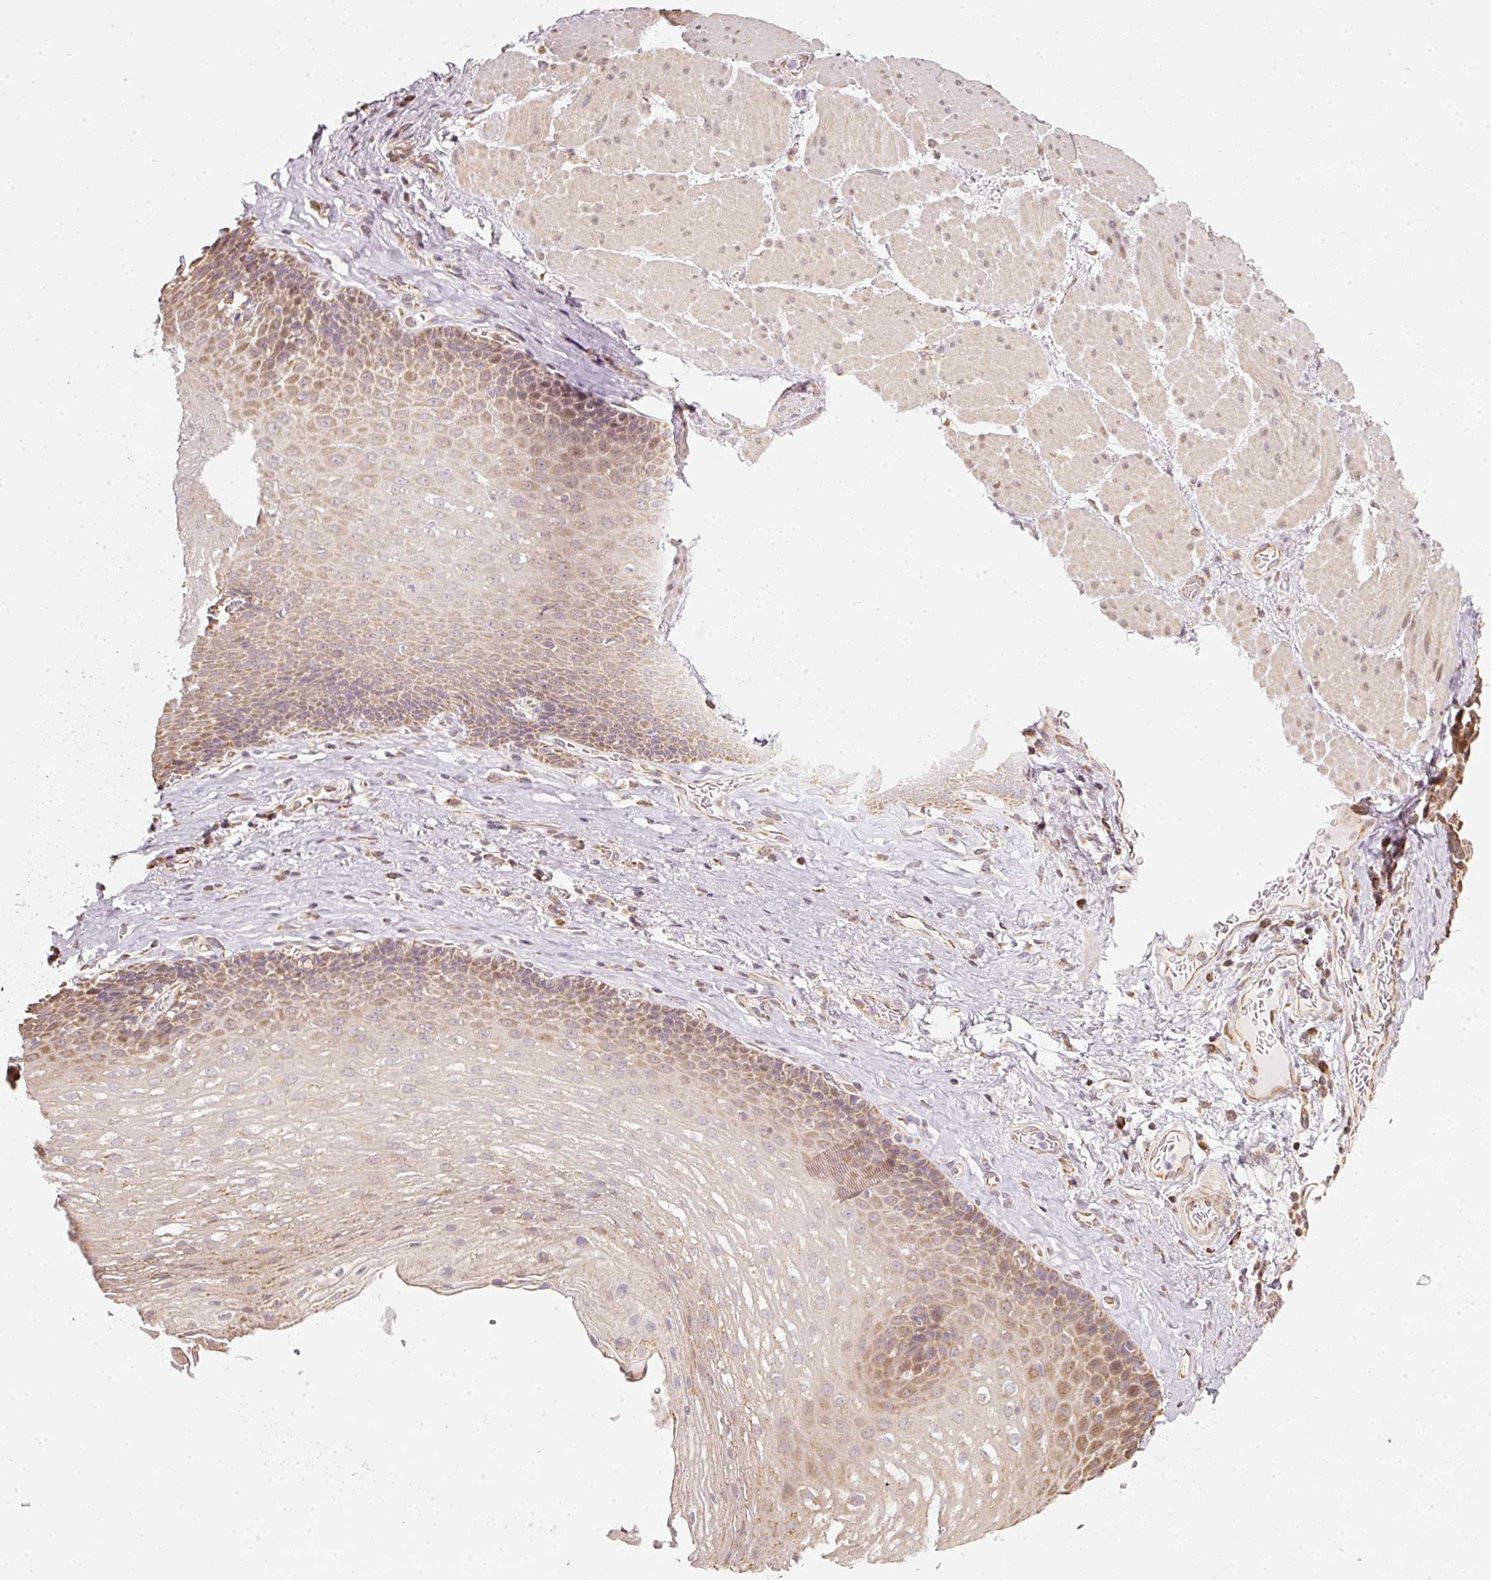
{"staining": {"intensity": "moderate", "quantity": "25%-75%", "location": "cytoplasmic/membranous"}, "tissue": "esophagus", "cell_type": "Squamous epithelial cells", "image_type": "normal", "snomed": [{"axis": "morphology", "description": "Normal tissue, NOS"}, {"axis": "topography", "description": "Esophagus"}], "caption": "DAB (3,3'-diaminobenzidine) immunohistochemical staining of normal esophagus demonstrates moderate cytoplasmic/membranous protein staining in approximately 25%-75% of squamous epithelial cells.", "gene": "RAB35", "patient": {"sex": "female", "age": 66}}